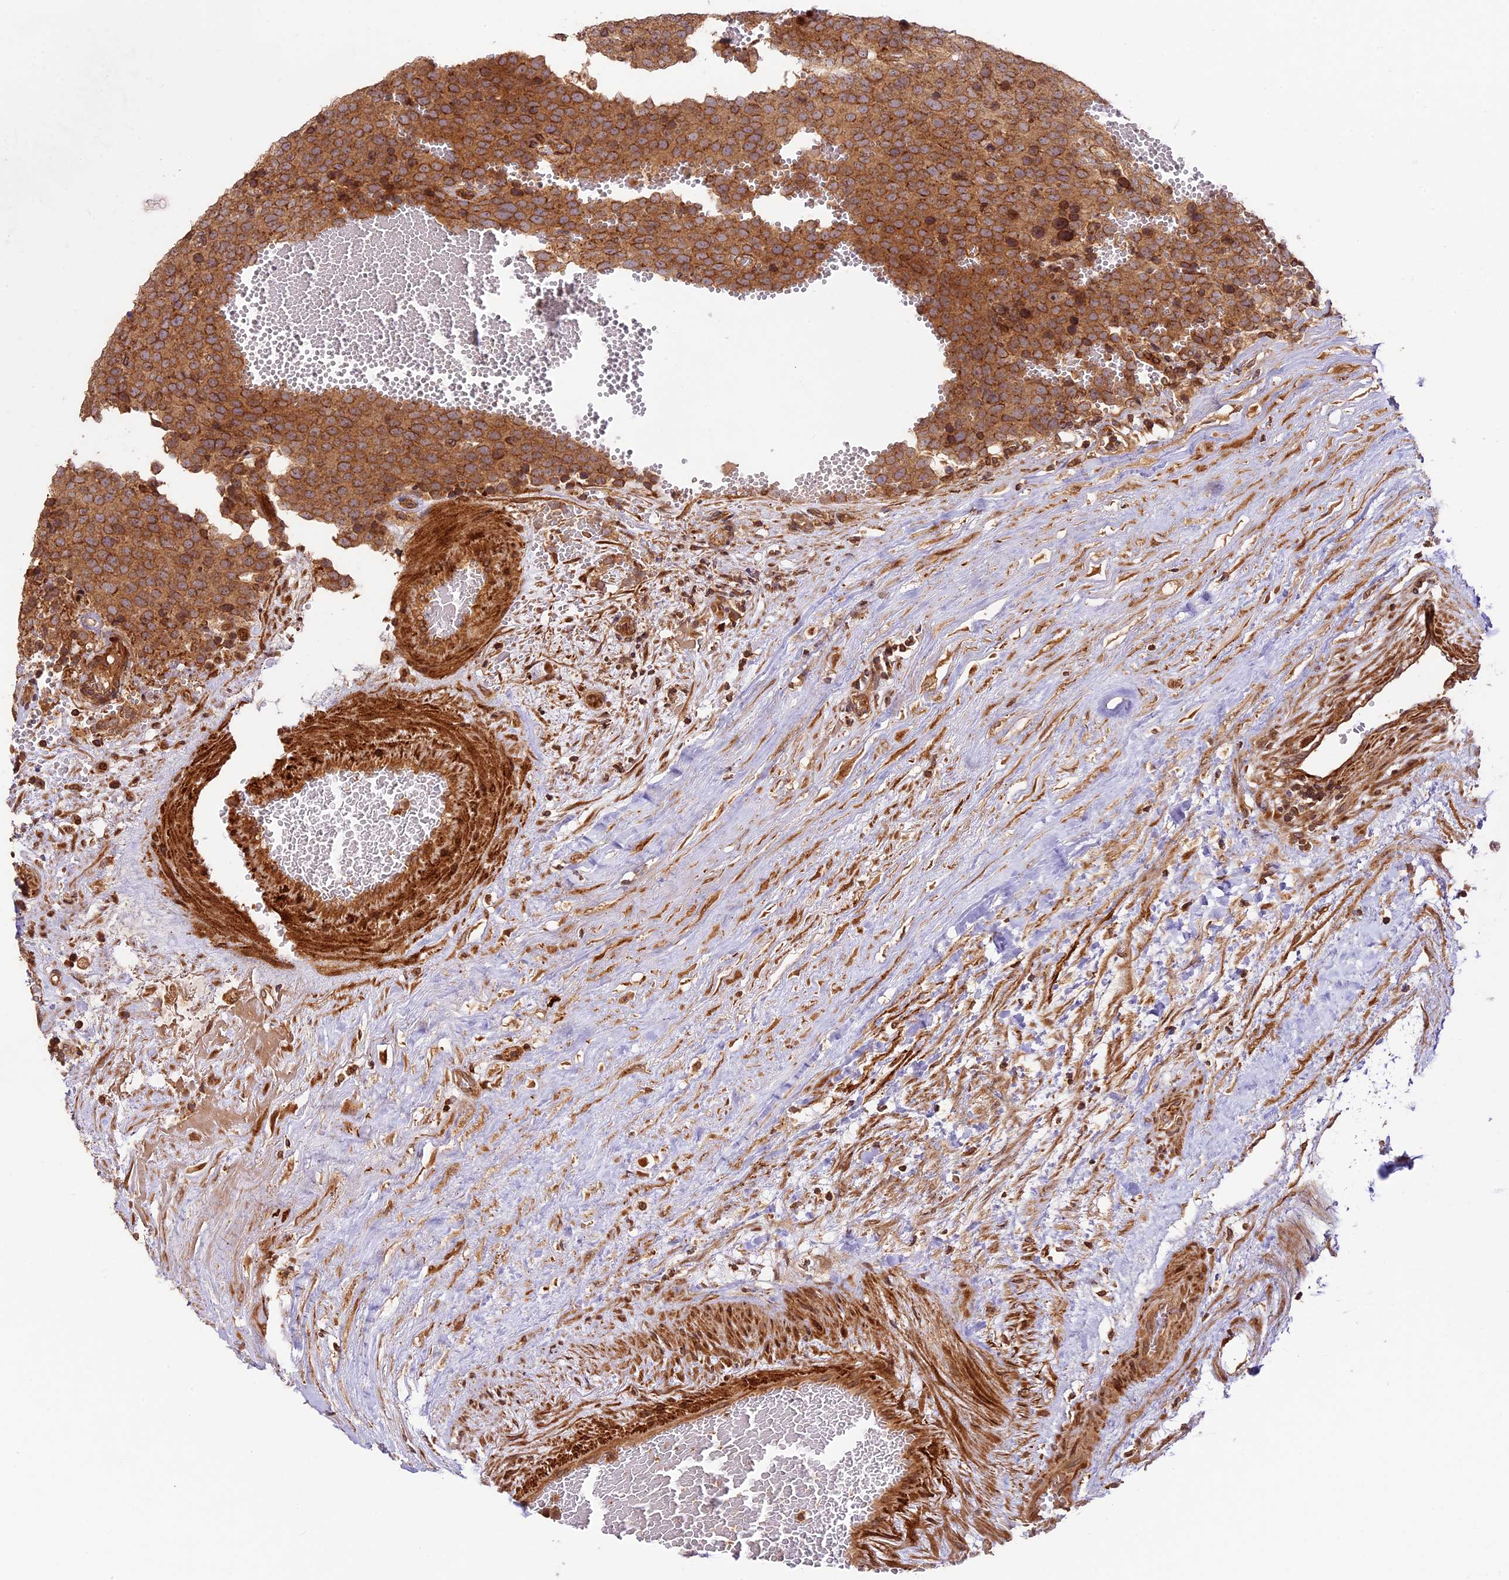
{"staining": {"intensity": "moderate", "quantity": ">75%", "location": "cytoplasmic/membranous"}, "tissue": "testis cancer", "cell_type": "Tumor cells", "image_type": "cancer", "snomed": [{"axis": "morphology", "description": "Seminoma, NOS"}, {"axis": "topography", "description": "Testis"}], "caption": "IHC image of human testis seminoma stained for a protein (brown), which shows medium levels of moderate cytoplasmic/membranous expression in approximately >75% of tumor cells.", "gene": "DGKH", "patient": {"sex": "male", "age": 71}}